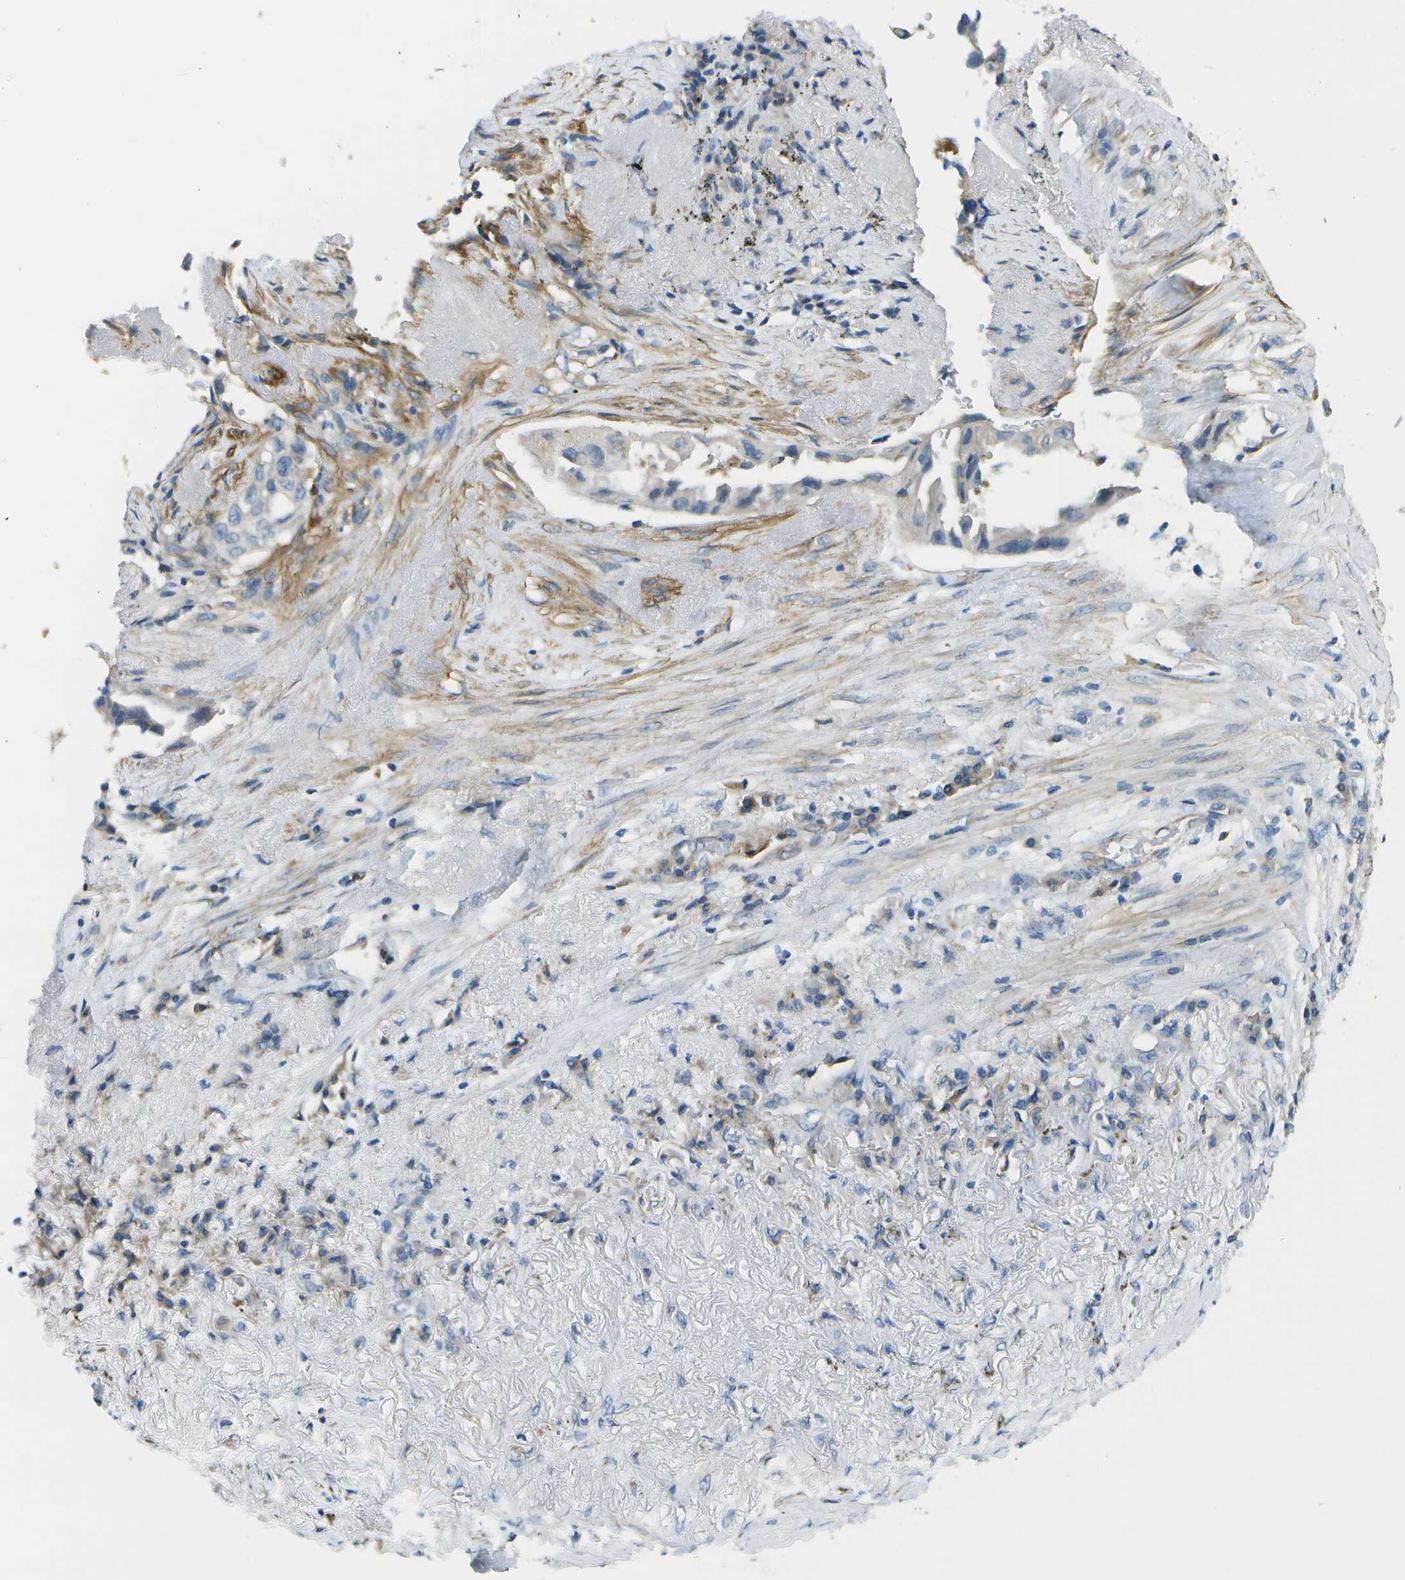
{"staining": {"intensity": "negative", "quantity": "none", "location": "none"}, "tissue": "lung cancer", "cell_type": "Tumor cells", "image_type": "cancer", "snomed": [{"axis": "morphology", "description": "Adenocarcinoma, NOS"}, {"axis": "topography", "description": "Lung"}], "caption": "DAB (3,3'-diaminobenzidine) immunohistochemical staining of human lung cancer (adenocarcinoma) demonstrates no significant positivity in tumor cells.", "gene": "MYH11", "patient": {"sex": "female", "age": 51}}